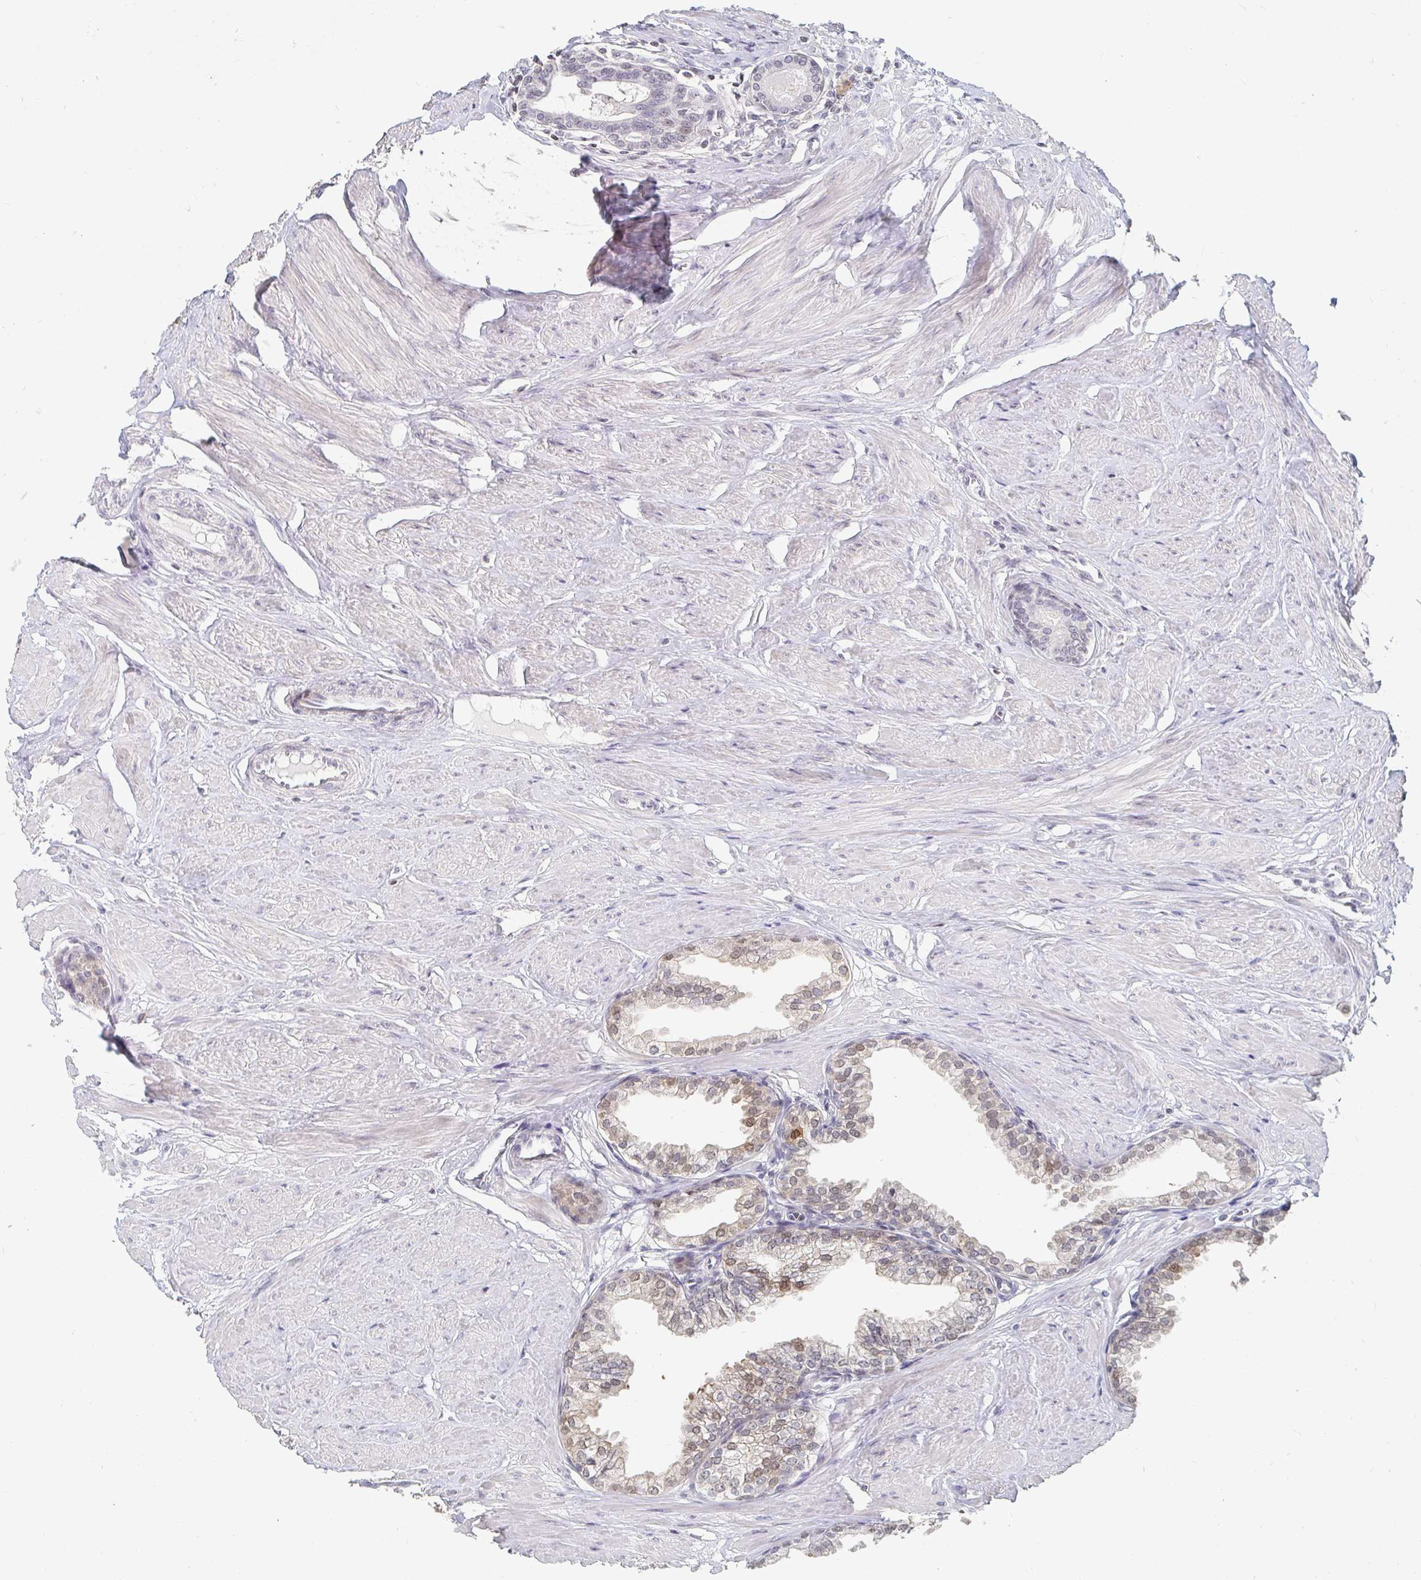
{"staining": {"intensity": "weak", "quantity": "25%-75%", "location": "cytoplasmic/membranous,nuclear"}, "tissue": "prostate", "cell_type": "Glandular cells", "image_type": "normal", "snomed": [{"axis": "morphology", "description": "Normal tissue, NOS"}, {"axis": "topography", "description": "Prostate"}, {"axis": "topography", "description": "Peripheral nerve tissue"}], "caption": "Protein analysis of normal prostate shows weak cytoplasmic/membranous,nuclear positivity in approximately 25%-75% of glandular cells.", "gene": "NME9", "patient": {"sex": "male", "age": 55}}